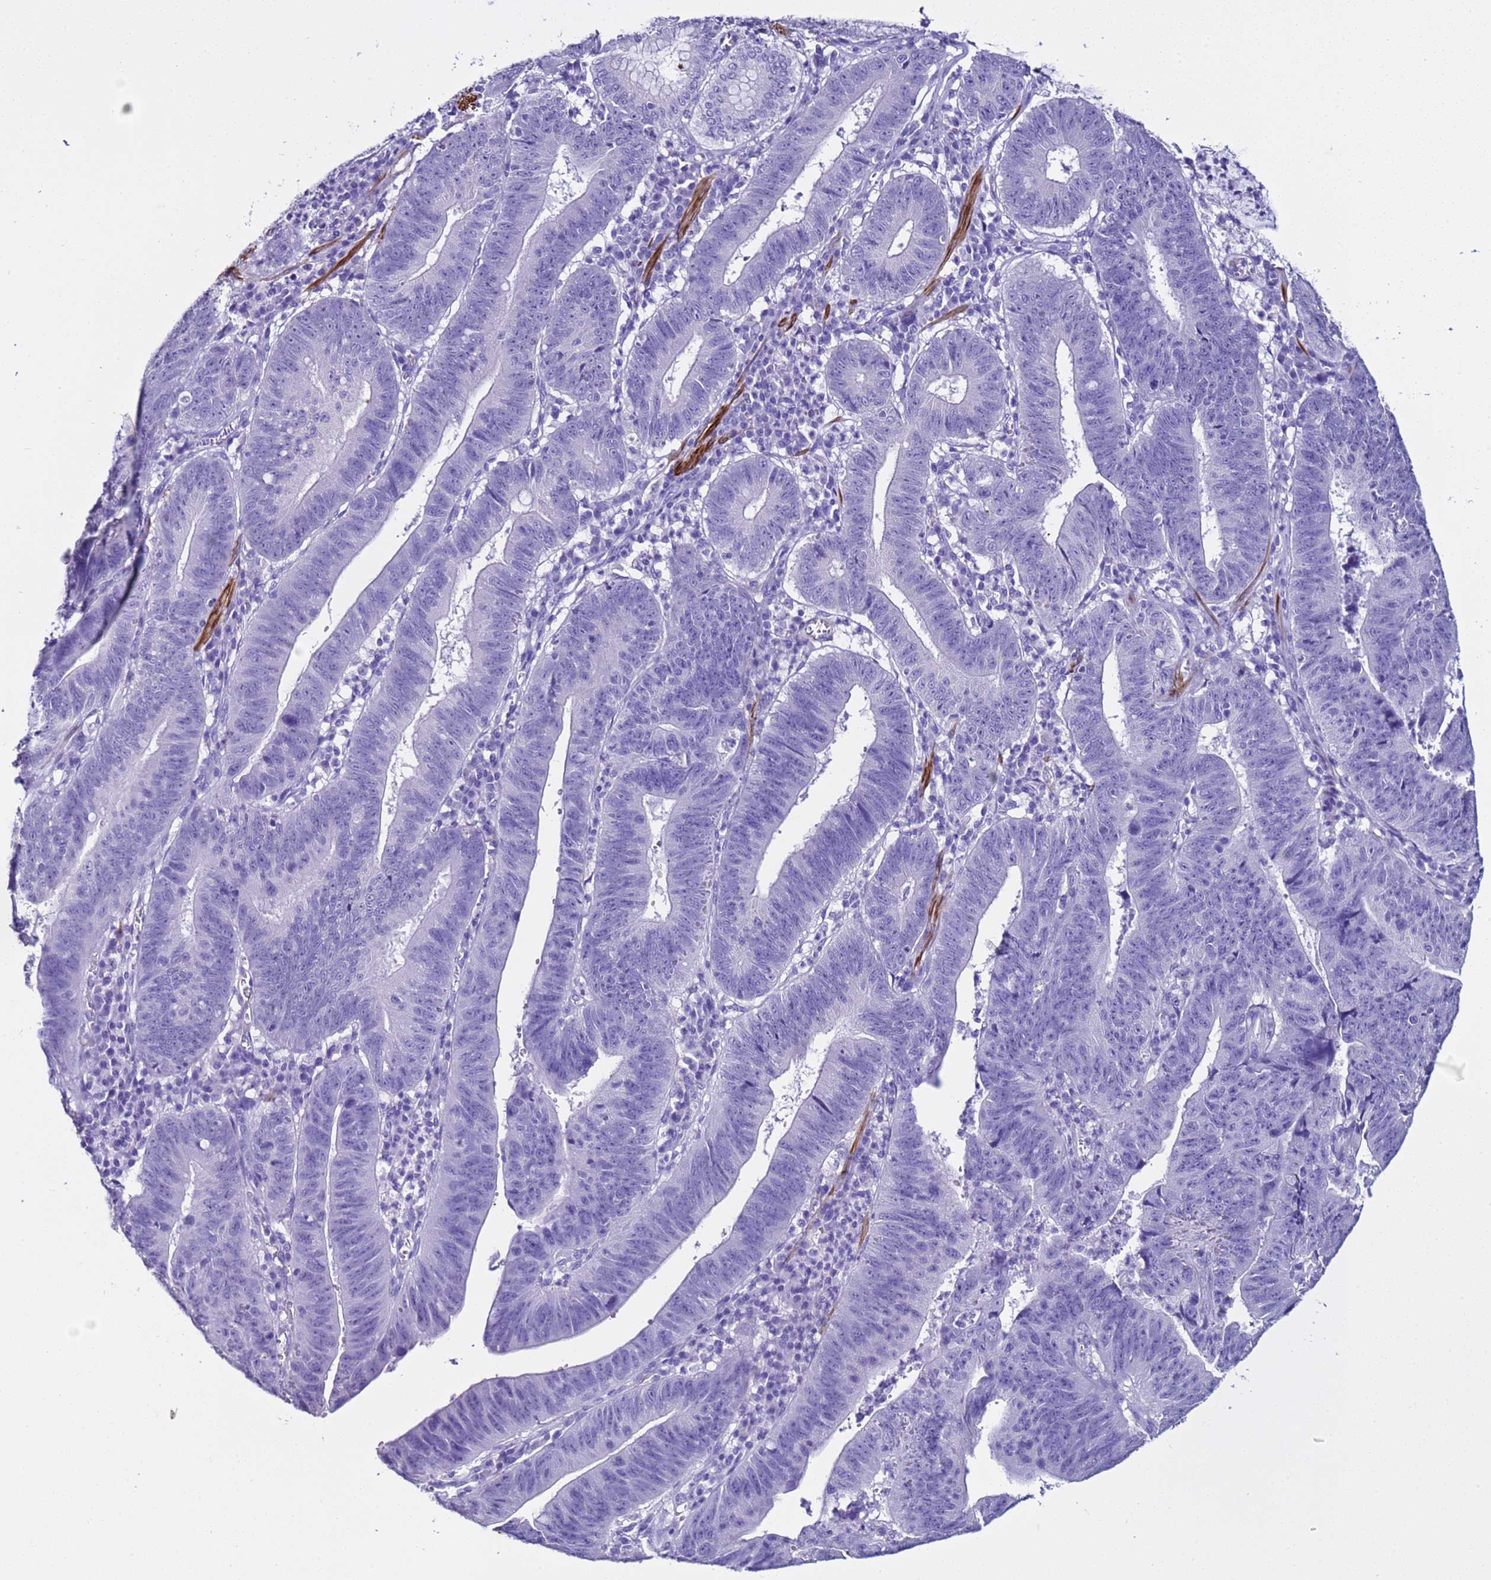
{"staining": {"intensity": "negative", "quantity": "none", "location": "none"}, "tissue": "stomach cancer", "cell_type": "Tumor cells", "image_type": "cancer", "snomed": [{"axis": "morphology", "description": "Adenocarcinoma, NOS"}, {"axis": "topography", "description": "Stomach"}], "caption": "Histopathology image shows no protein expression in tumor cells of stomach cancer (adenocarcinoma) tissue.", "gene": "LCMT1", "patient": {"sex": "male", "age": 59}}